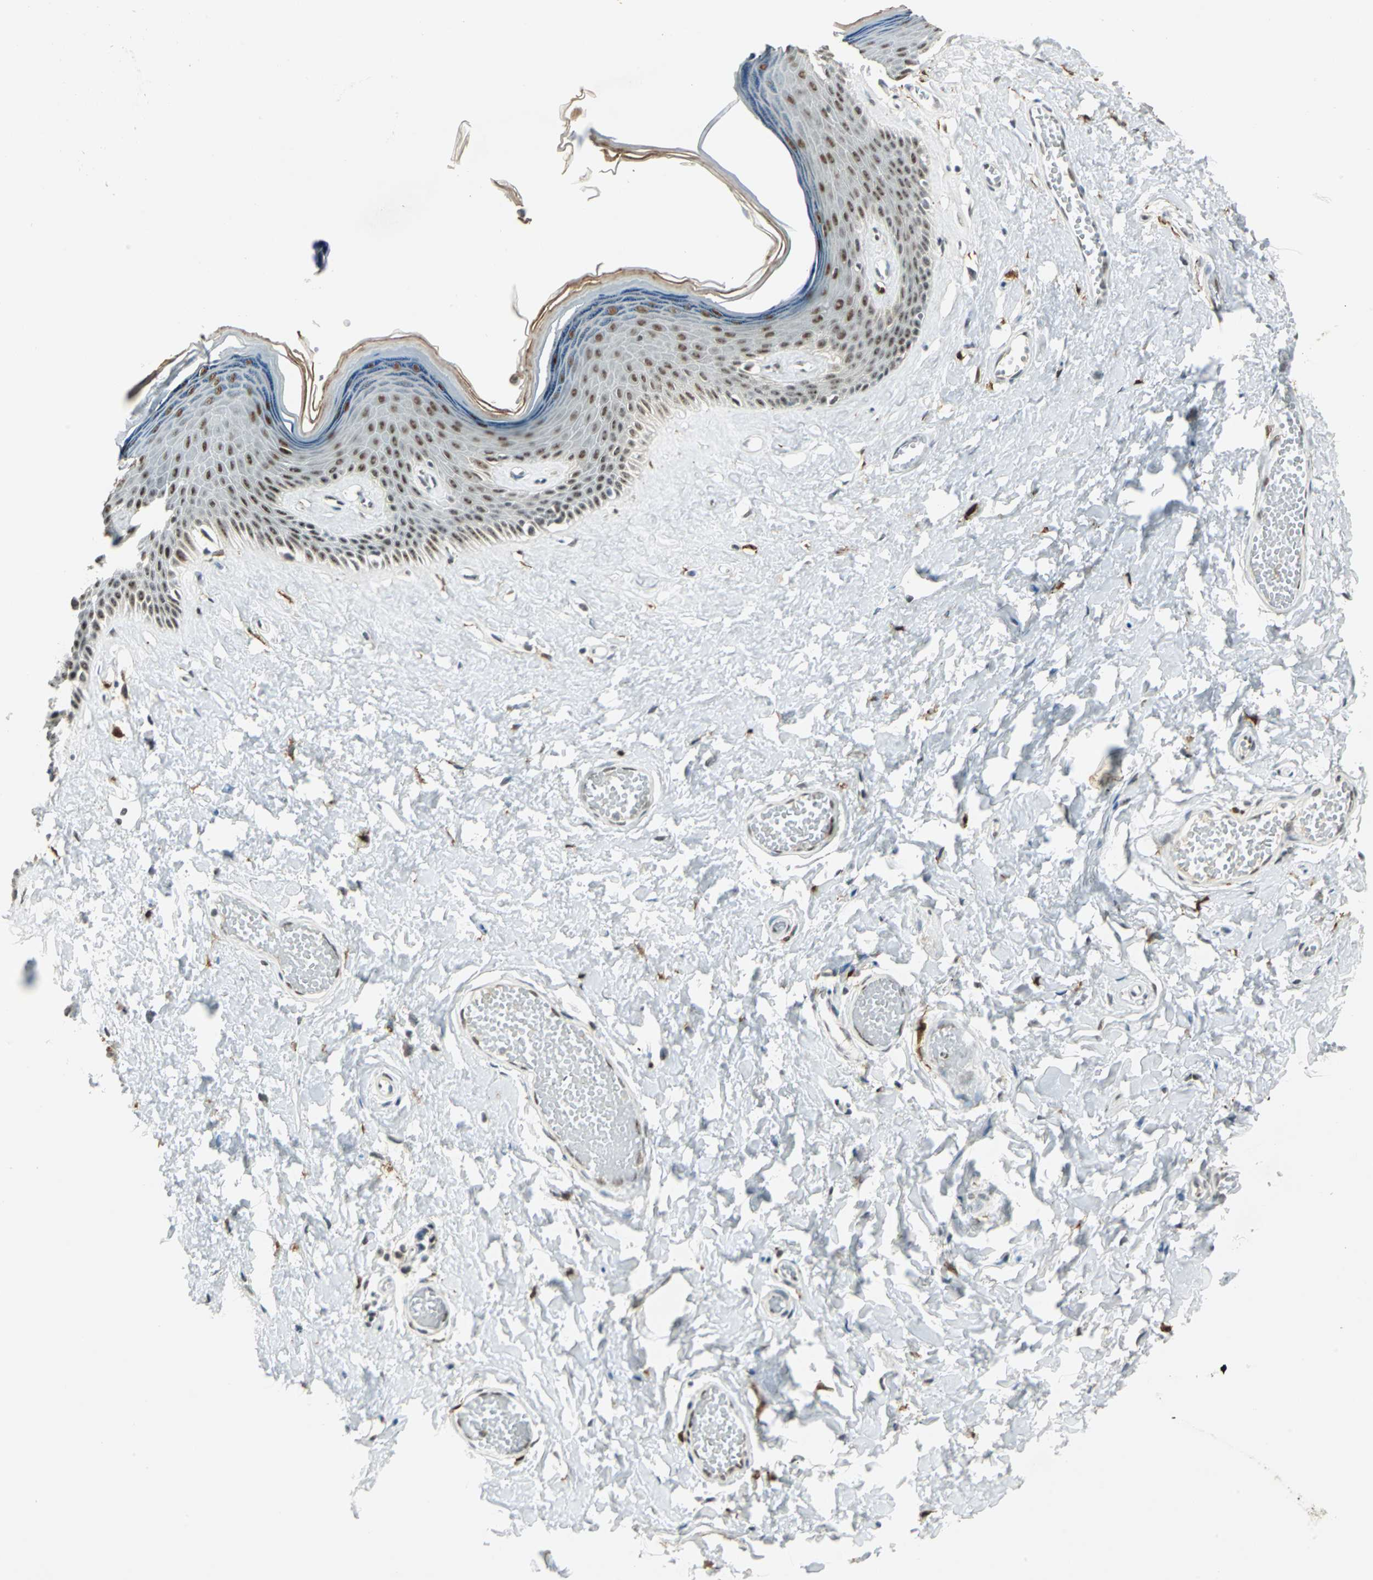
{"staining": {"intensity": "moderate", "quantity": ">75%", "location": "nuclear"}, "tissue": "skin", "cell_type": "Epidermal cells", "image_type": "normal", "snomed": [{"axis": "morphology", "description": "Normal tissue, NOS"}, {"axis": "morphology", "description": "Inflammation, NOS"}, {"axis": "topography", "description": "Vulva"}], "caption": "Immunohistochemistry (IHC) of normal skin displays medium levels of moderate nuclear positivity in about >75% of epidermal cells.", "gene": "MTMR10", "patient": {"sex": "female", "age": 84}}